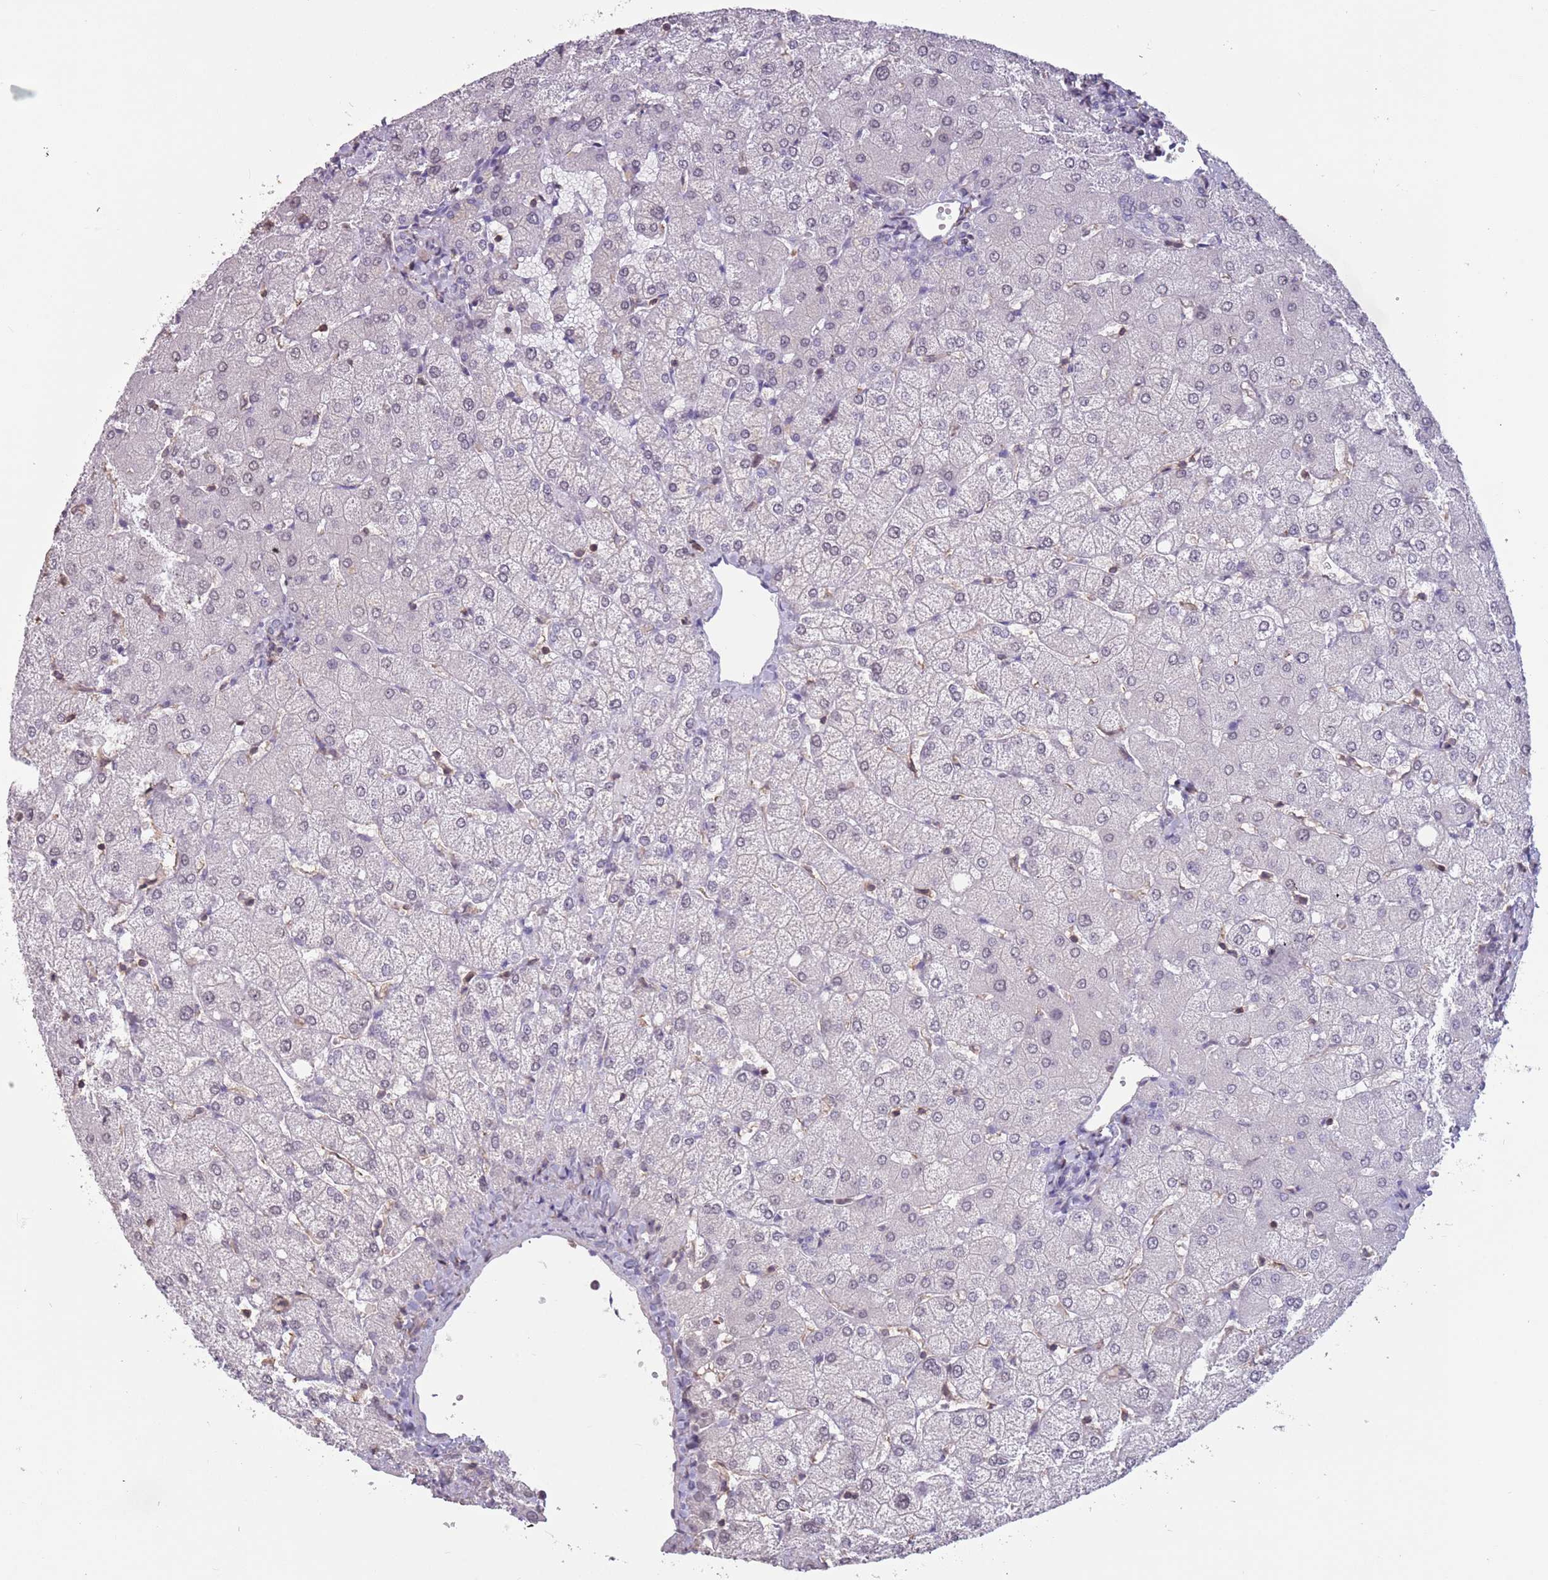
{"staining": {"intensity": "negative", "quantity": "none", "location": "none"}, "tissue": "liver", "cell_type": "Cholangiocytes", "image_type": "normal", "snomed": [{"axis": "morphology", "description": "Normal tissue, NOS"}, {"axis": "topography", "description": "Liver"}], "caption": "The immunohistochemistry photomicrograph has no significant staining in cholangiocytes of liver.", "gene": "SUN5", "patient": {"sex": "female", "age": 54}}